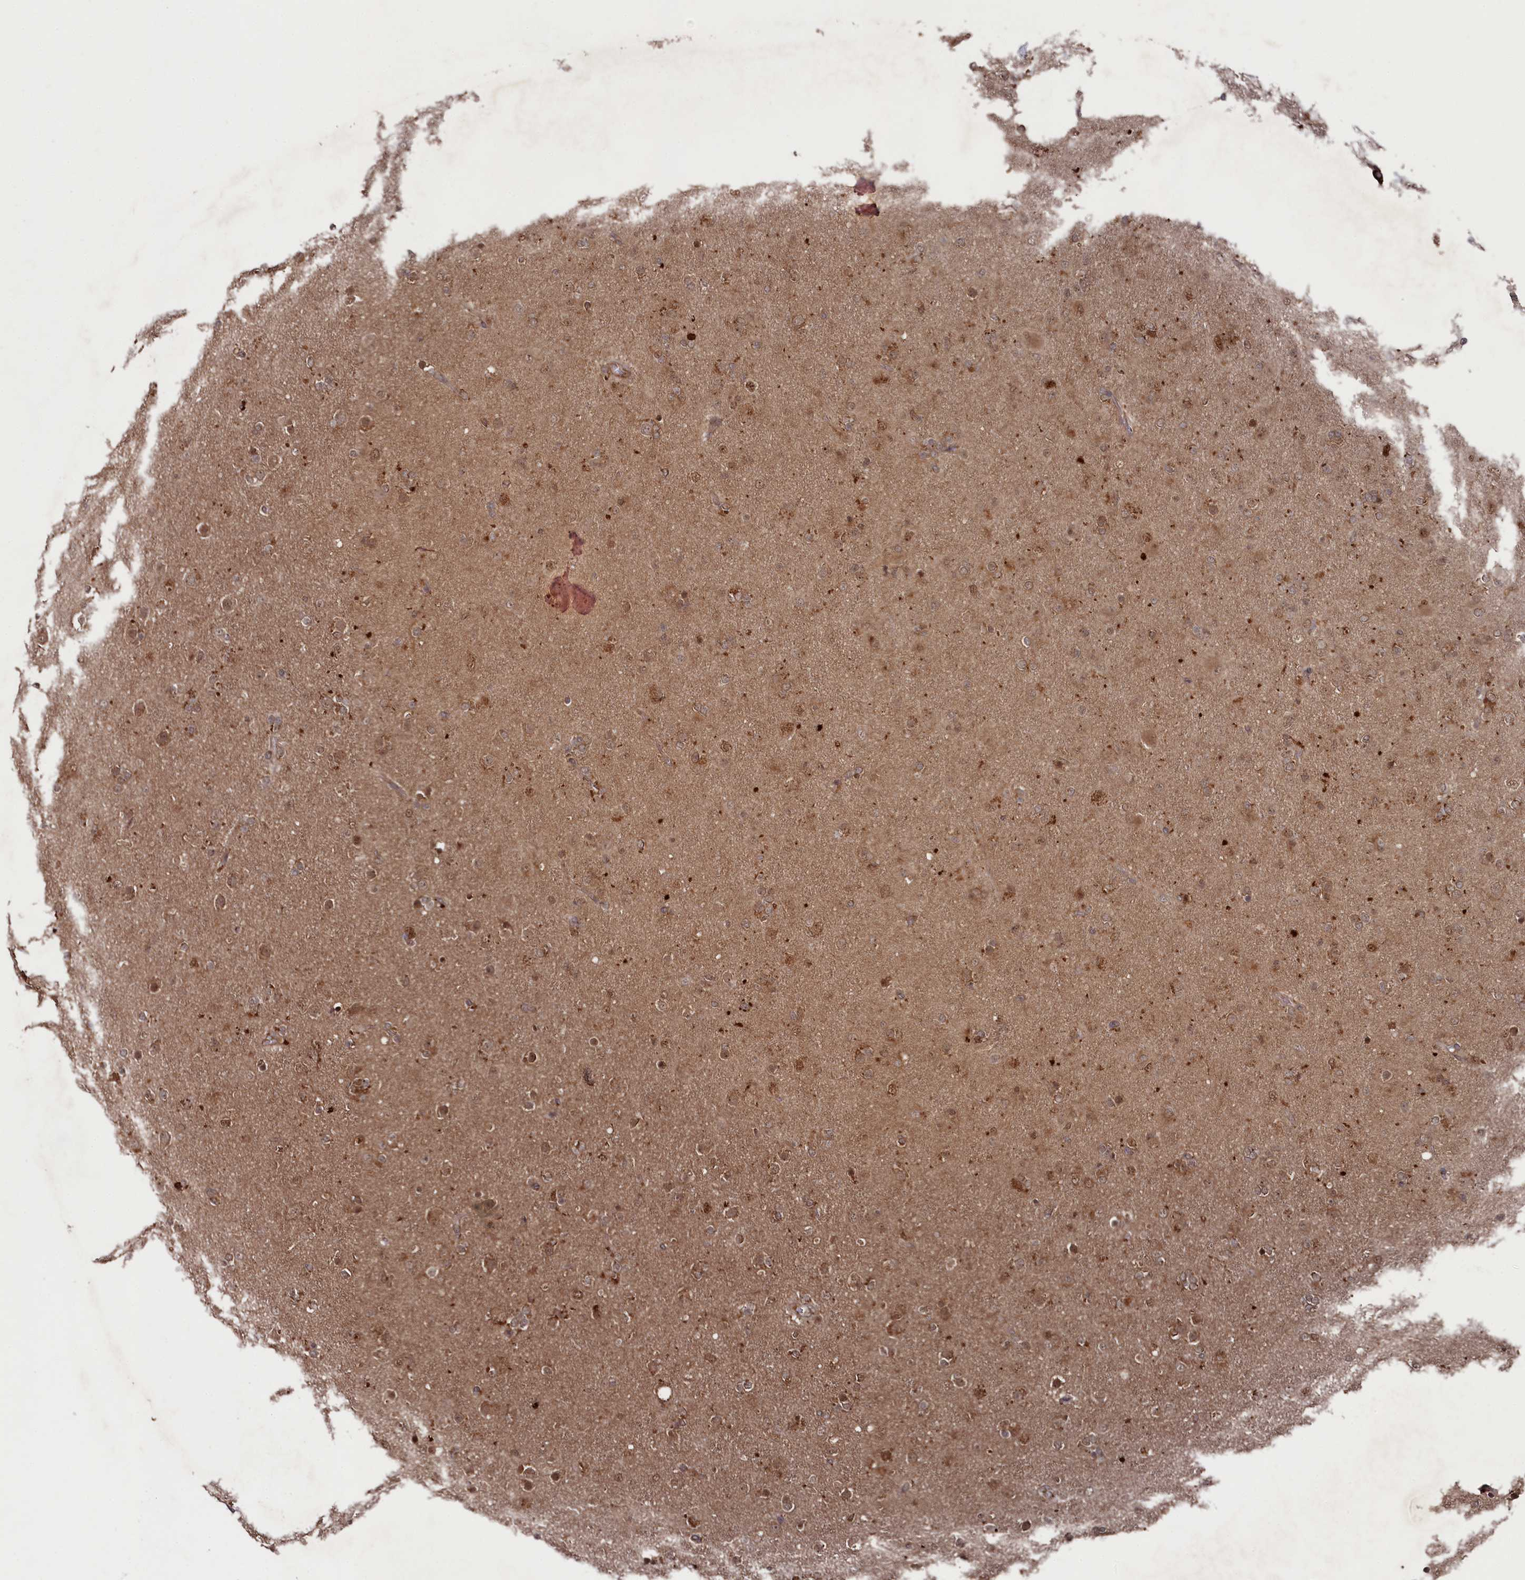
{"staining": {"intensity": "moderate", "quantity": ">75%", "location": "cytoplasmic/membranous,nuclear"}, "tissue": "glioma", "cell_type": "Tumor cells", "image_type": "cancer", "snomed": [{"axis": "morphology", "description": "Glioma, malignant, Low grade"}, {"axis": "topography", "description": "Brain"}], "caption": "About >75% of tumor cells in human glioma display moderate cytoplasmic/membranous and nuclear protein expression as visualized by brown immunohistochemical staining.", "gene": "BORCS7", "patient": {"sex": "male", "age": 65}}